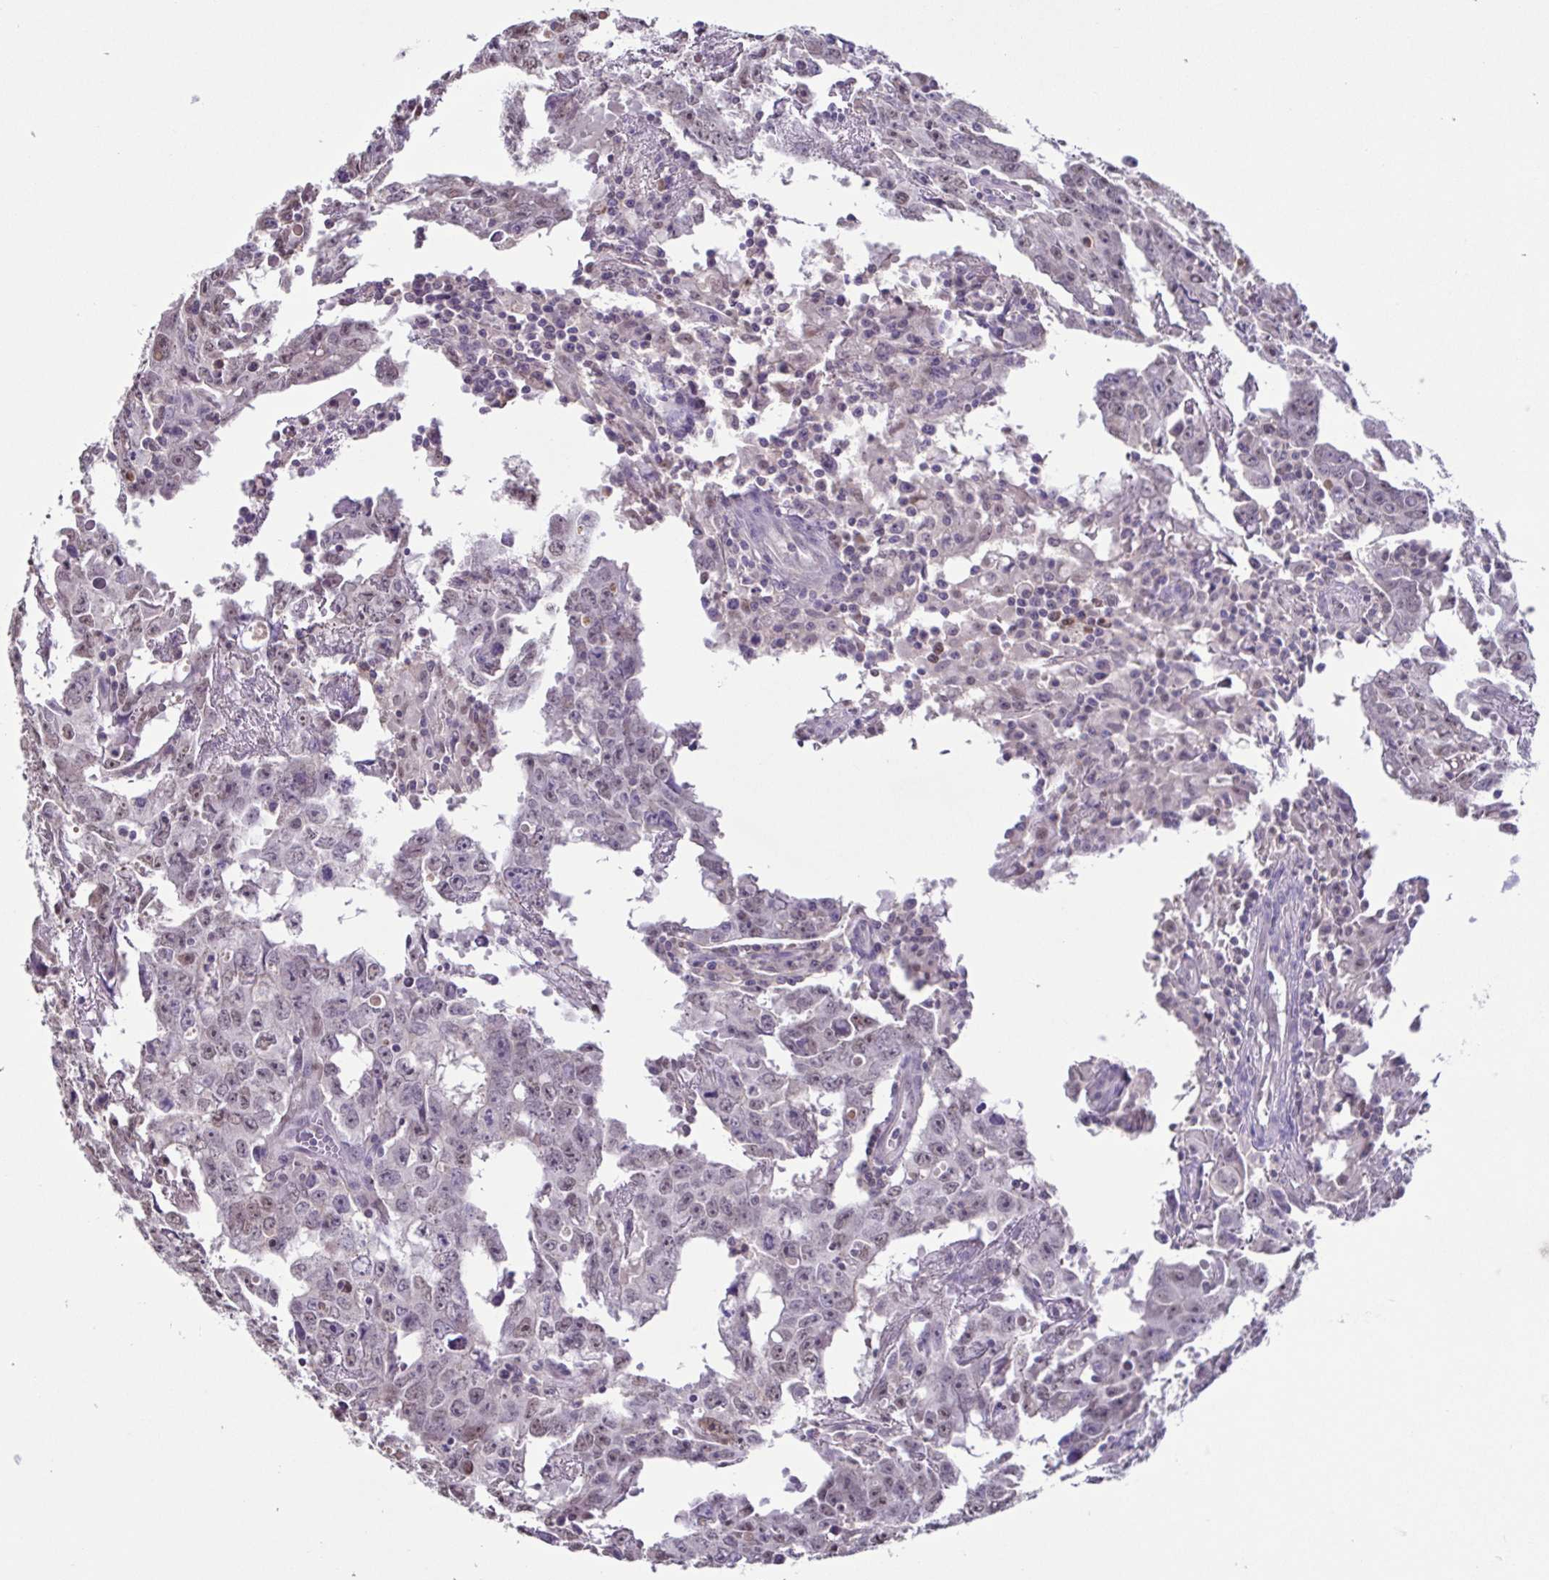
{"staining": {"intensity": "weak", "quantity": "25%-75%", "location": "nuclear"}, "tissue": "testis cancer", "cell_type": "Tumor cells", "image_type": "cancer", "snomed": [{"axis": "morphology", "description": "Carcinoma, Embryonal, NOS"}, {"axis": "topography", "description": "Testis"}], "caption": "Testis cancer (embryonal carcinoma) tissue reveals weak nuclear expression in approximately 25%-75% of tumor cells", "gene": "ACTRT3", "patient": {"sex": "male", "age": 22}}